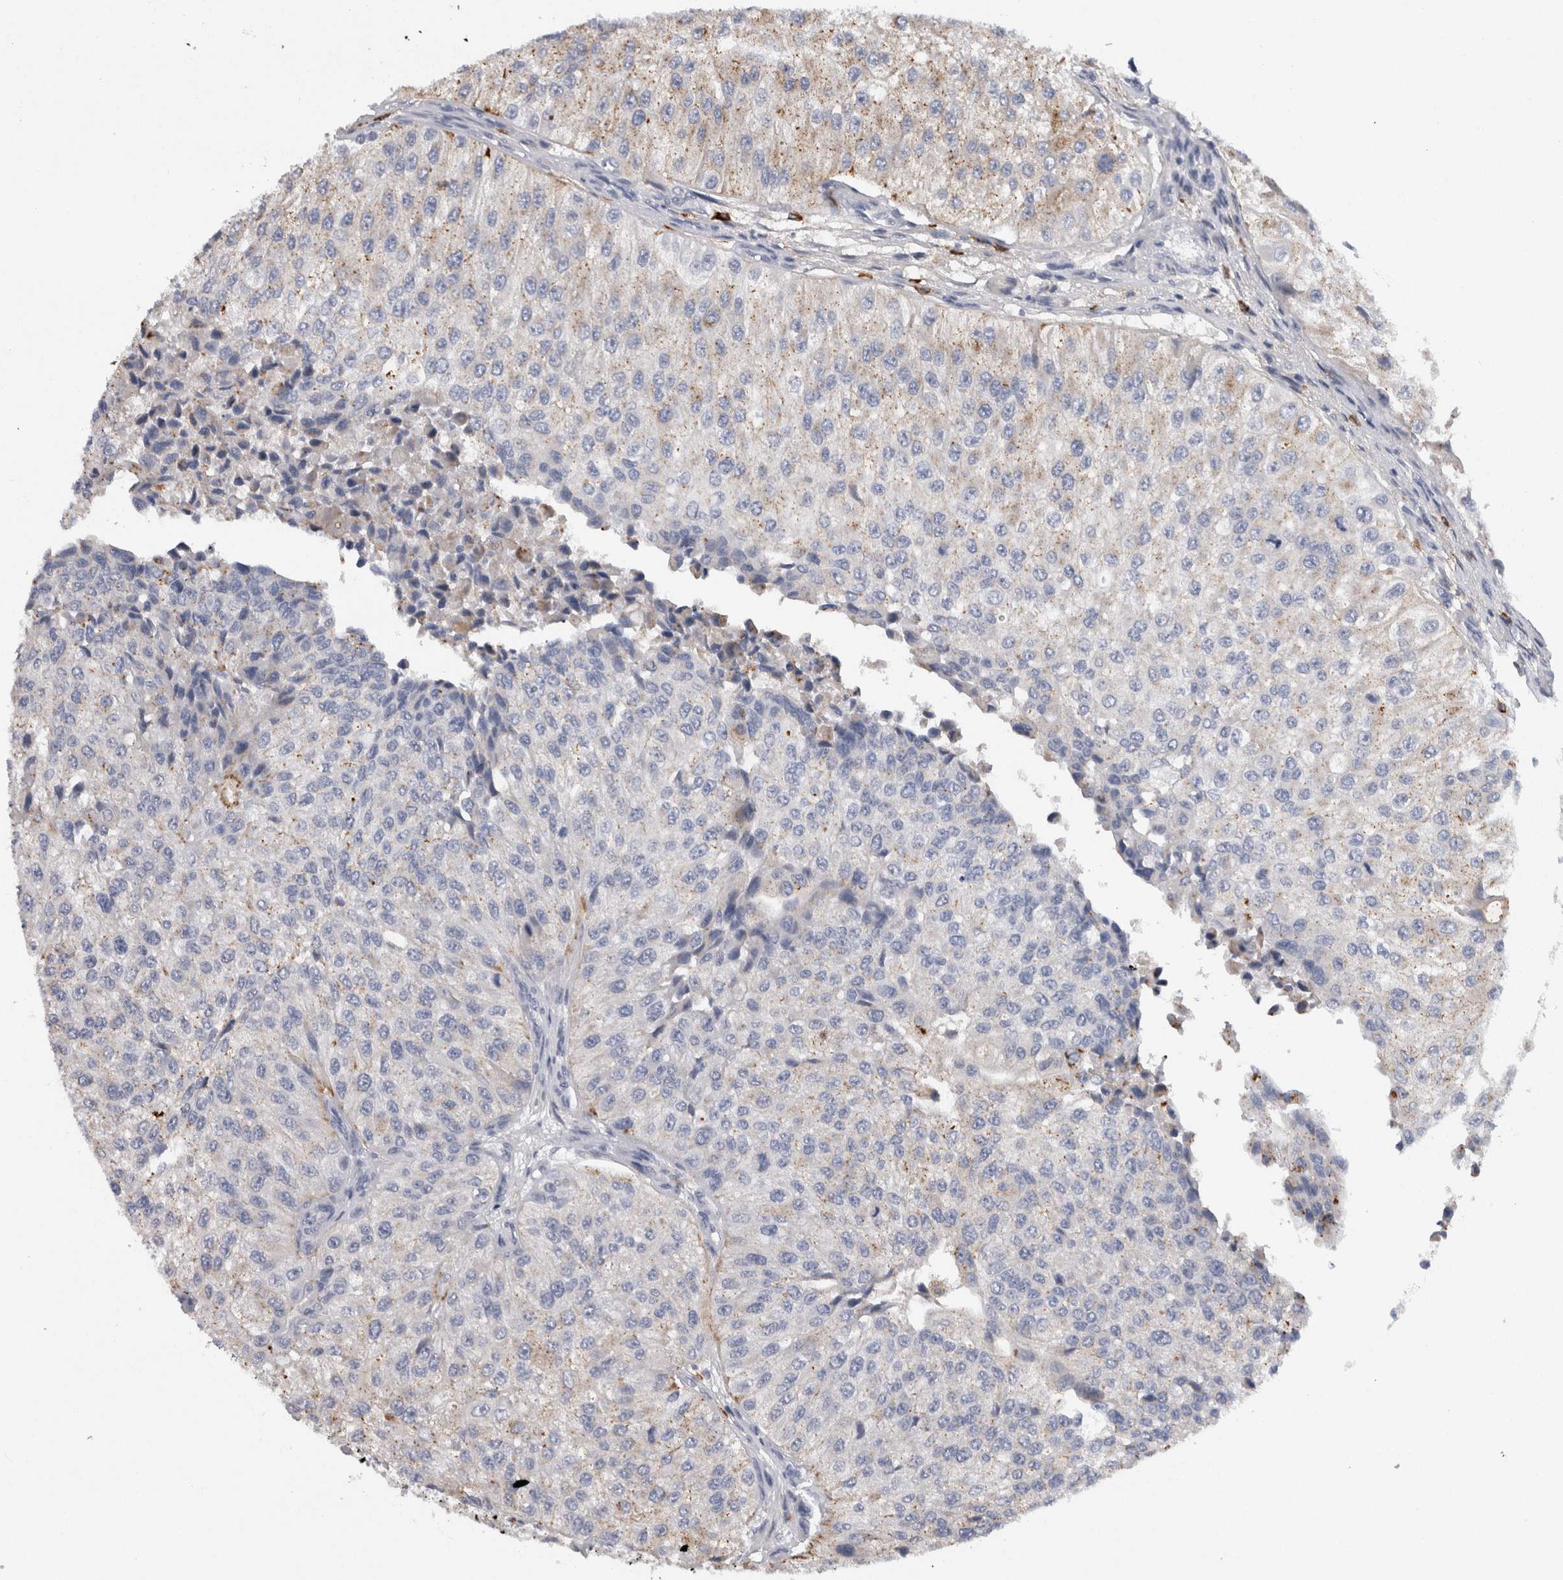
{"staining": {"intensity": "moderate", "quantity": "<25%", "location": "cytoplasmic/membranous"}, "tissue": "urothelial cancer", "cell_type": "Tumor cells", "image_type": "cancer", "snomed": [{"axis": "morphology", "description": "Urothelial carcinoma, High grade"}, {"axis": "topography", "description": "Kidney"}, {"axis": "topography", "description": "Urinary bladder"}], "caption": "An immunohistochemistry (IHC) photomicrograph of tumor tissue is shown. Protein staining in brown labels moderate cytoplasmic/membranous positivity in urothelial cancer within tumor cells. Immunohistochemistry stains the protein in brown and the nuclei are stained blue.", "gene": "CD63", "patient": {"sex": "male", "age": 77}}